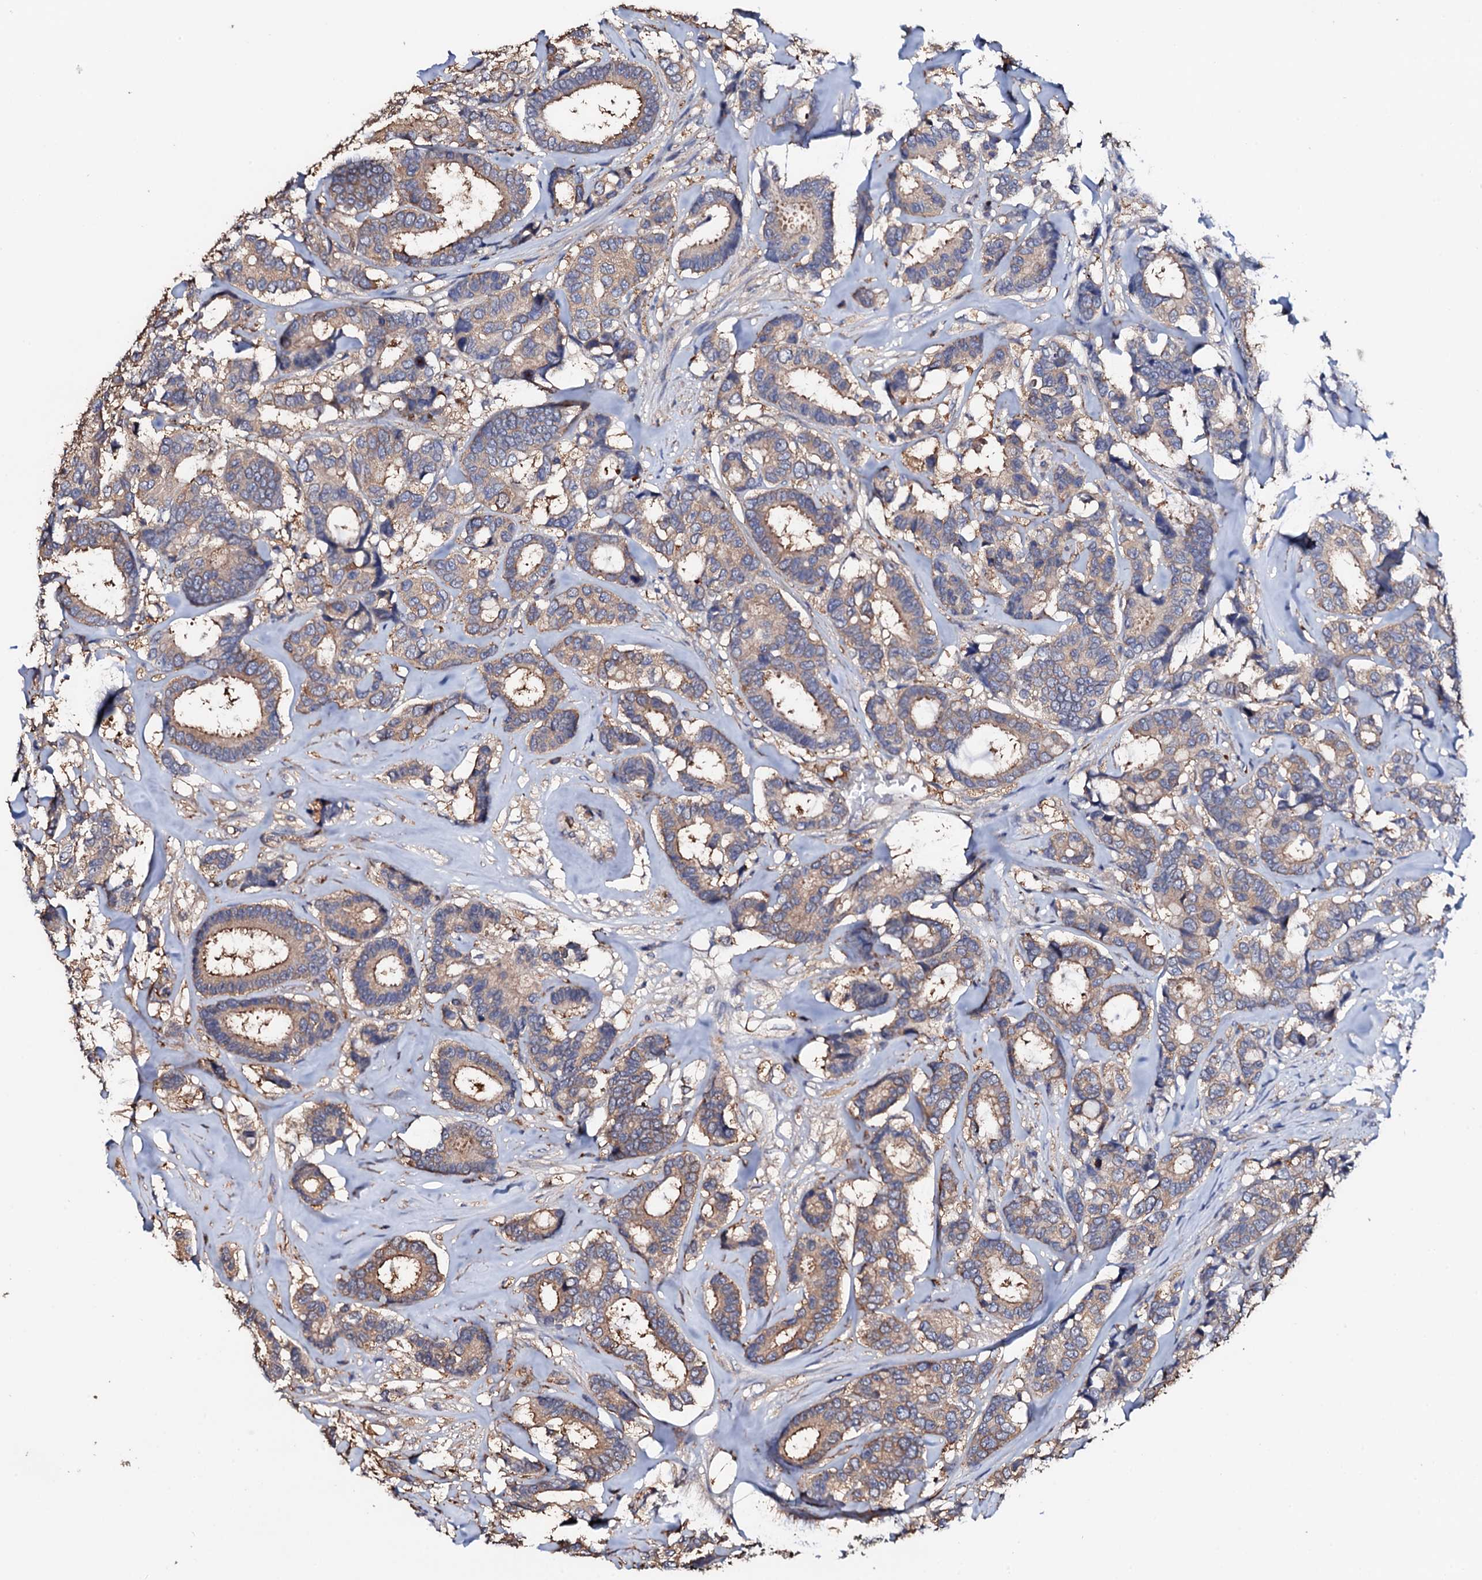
{"staining": {"intensity": "weak", "quantity": ">75%", "location": "cytoplasmic/membranous"}, "tissue": "breast cancer", "cell_type": "Tumor cells", "image_type": "cancer", "snomed": [{"axis": "morphology", "description": "Duct carcinoma"}, {"axis": "topography", "description": "Breast"}], "caption": "Weak cytoplasmic/membranous staining is identified in approximately >75% of tumor cells in invasive ductal carcinoma (breast).", "gene": "TCAF2", "patient": {"sex": "female", "age": 87}}